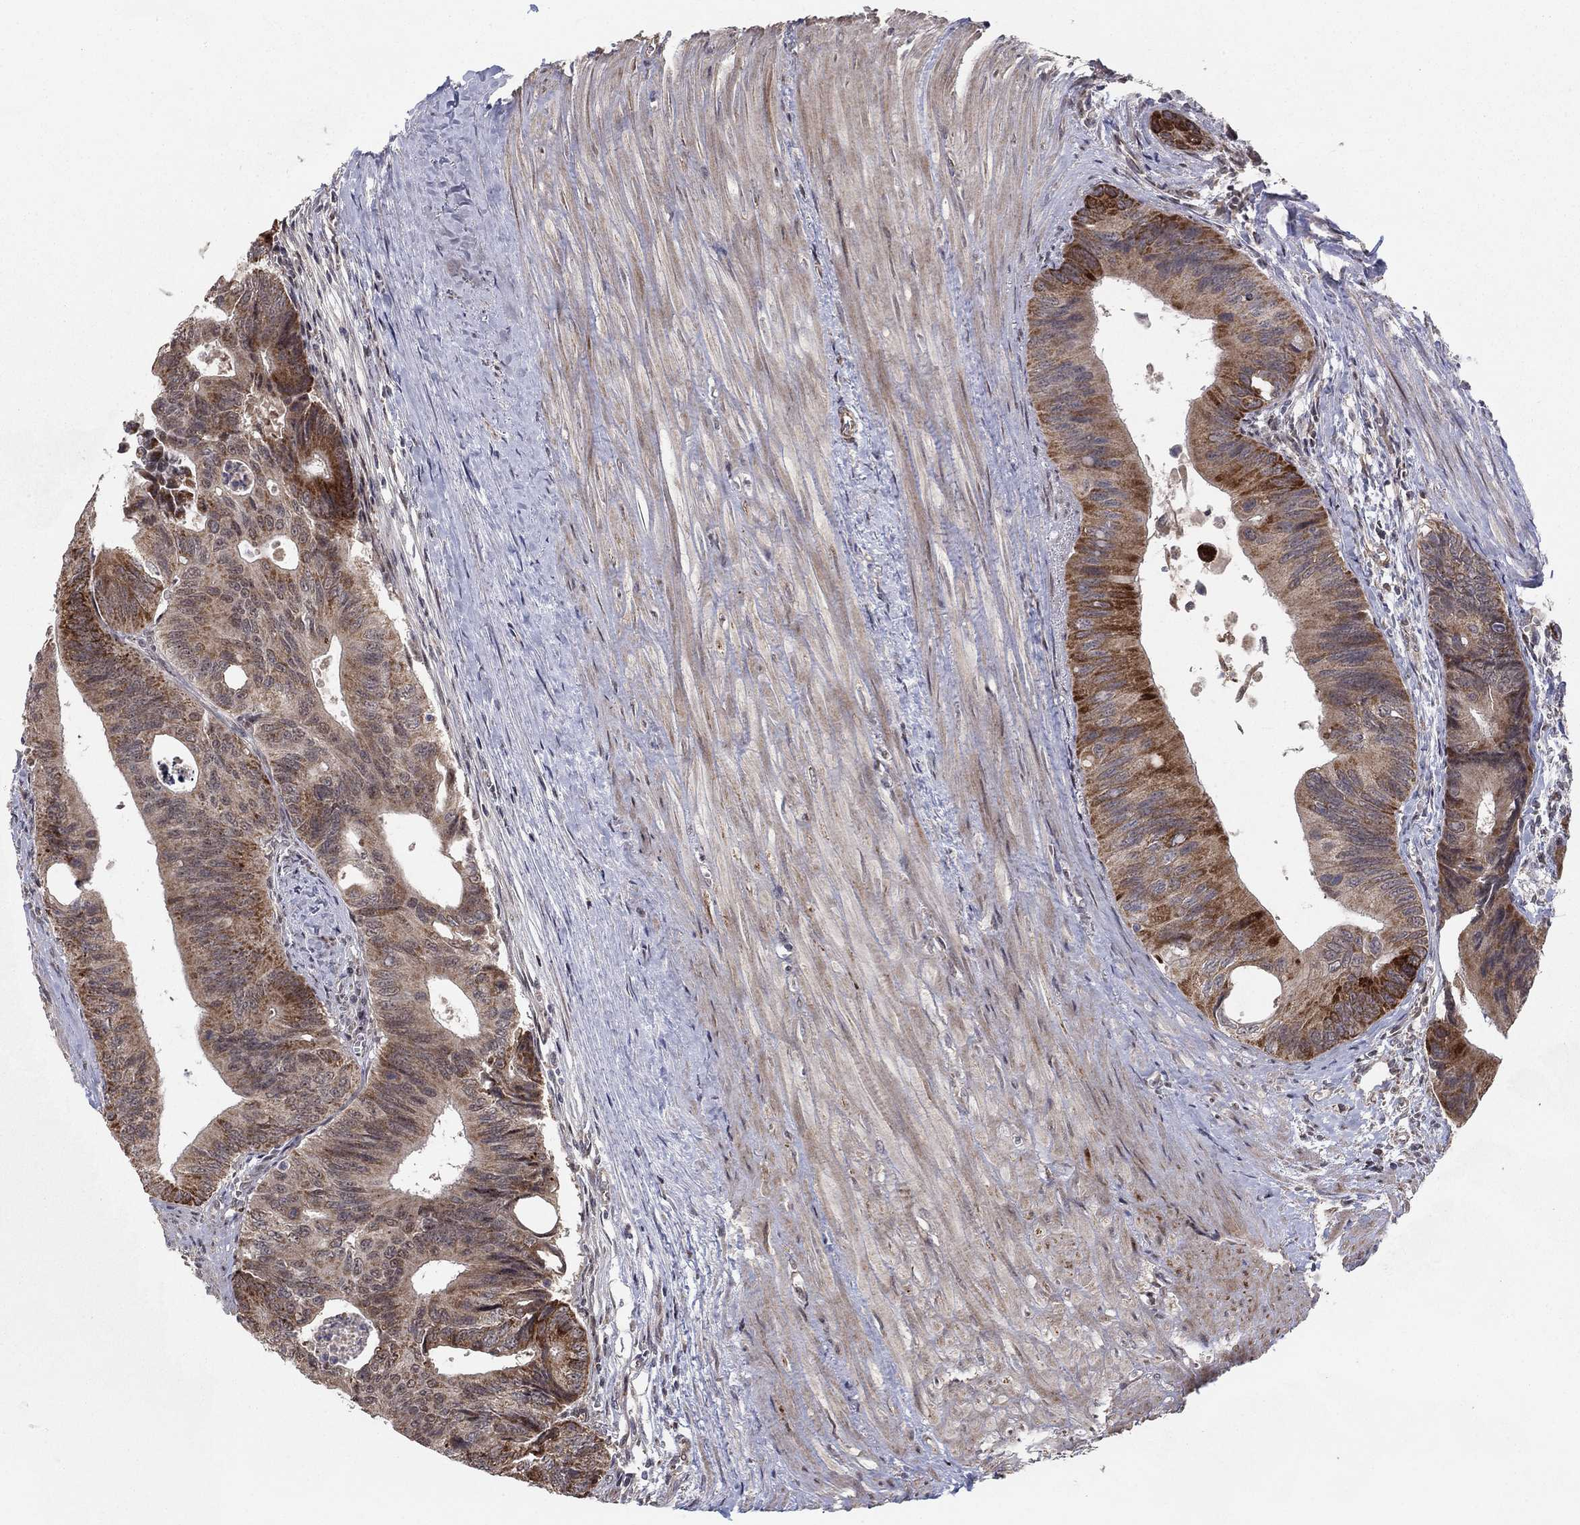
{"staining": {"intensity": "moderate", "quantity": ">75%", "location": "cytoplasmic/membranous"}, "tissue": "colorectal cancer", "cell_type": "Tumor cells", "image_type": "cancer", "snomed": [{"axis": "morphology", "description": "Normal tissue, NOS"}, {"axis": "morphology", "description": "Adenocarcinoma, NOS"}, {"axis": "topography", "description": "Colon"}], "caption": "Immunohistochemistry of human colorectal cancer displays medium levels of moderate cytoplasmic/membranous positivity in approximately >75% of tumor cells.", "gene": "ZNF395", "patient": {"sex": "male", "age": 65}}